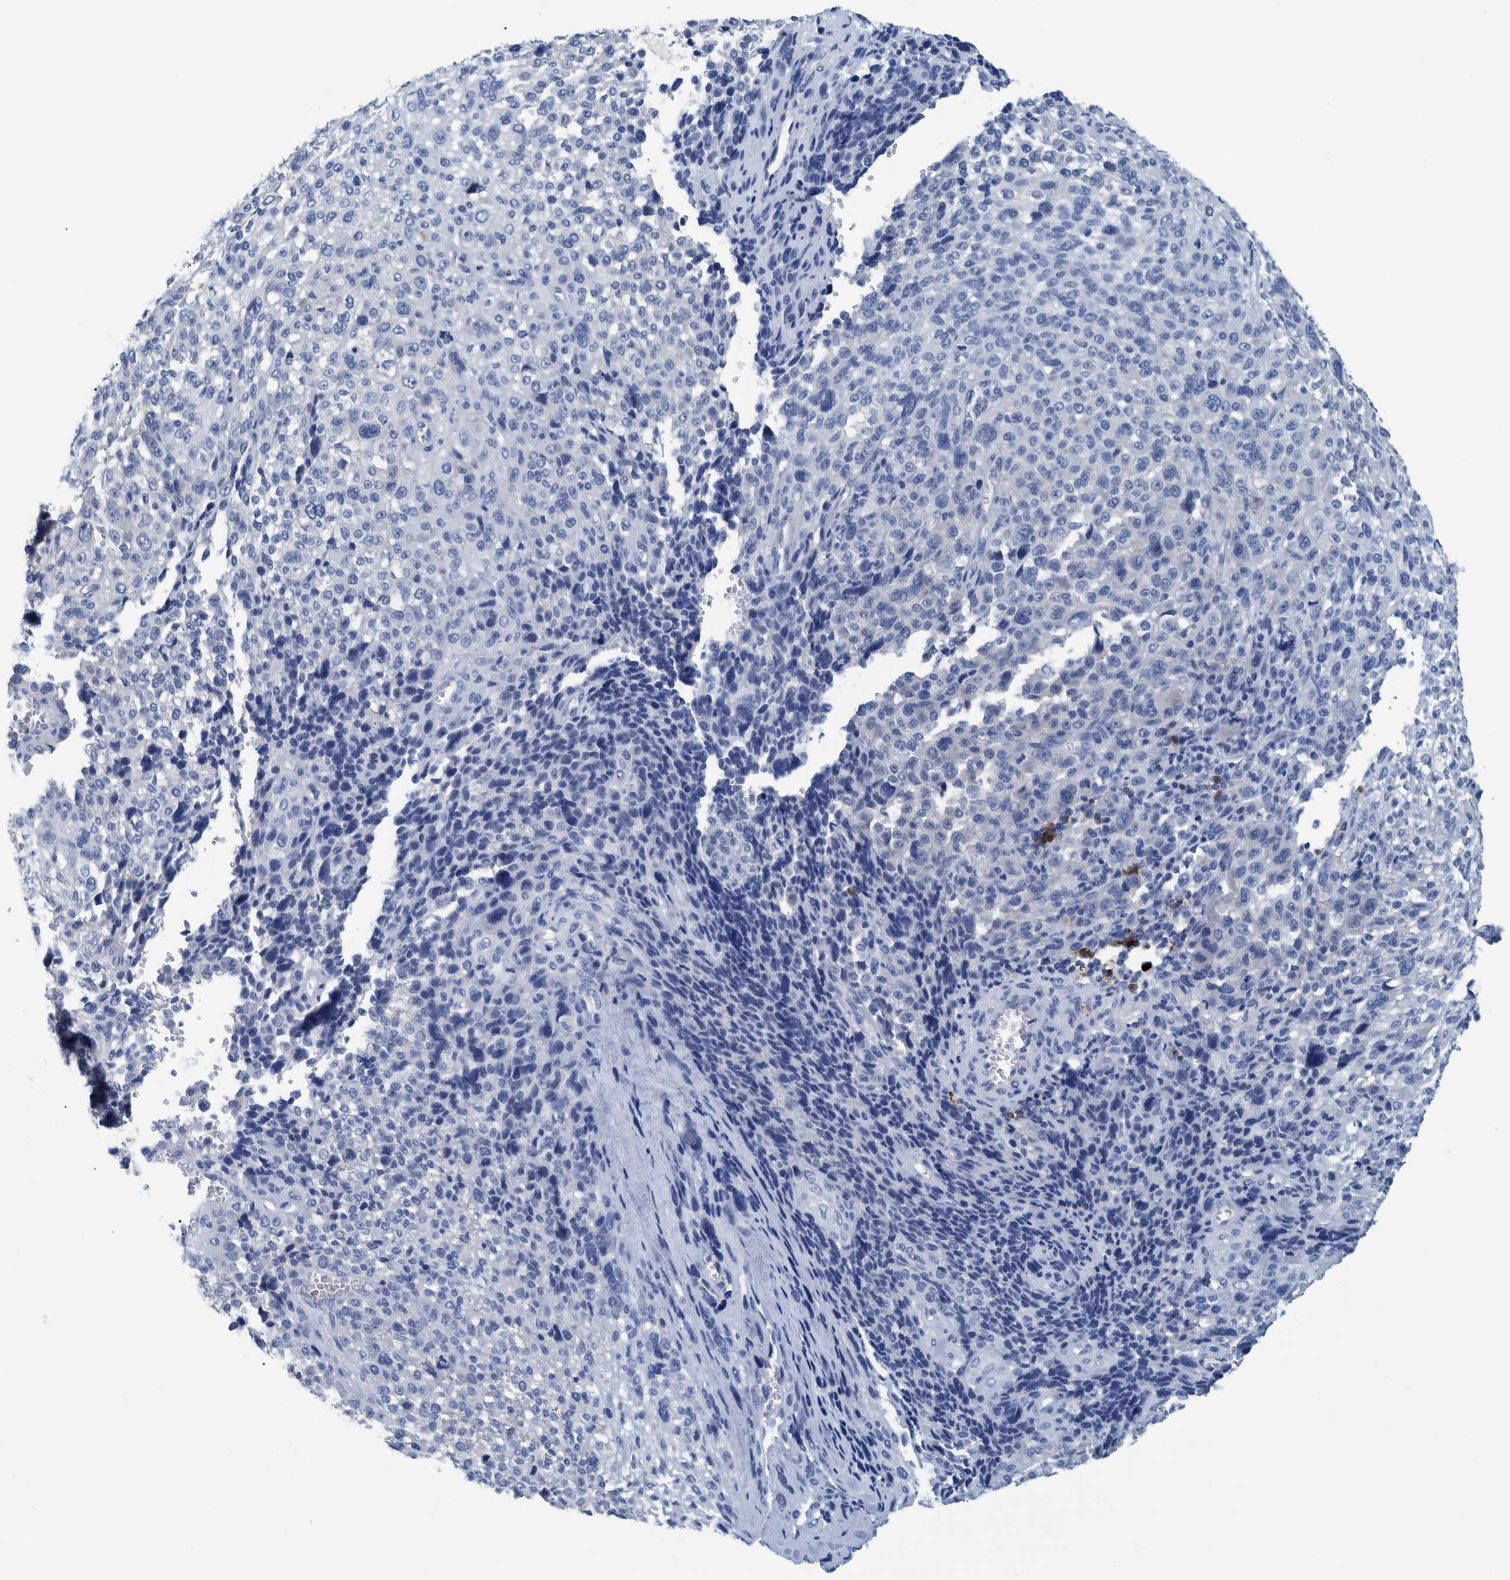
{"staining": {"intensity": "negative", "quantity": "none", "location": "none"}, "tissue": "melanoma", "cell_type": "Tumor cells", "image_type": "cancer", "snomed": [{"axis": "morphology", "description": "Malignant melanoma, NOS"}, {"axis": "topography", "description": "Skin"}], "caption": "This is an immunohistochemistry (IHC) histopathology image of human melanoma. There is no expression in tumor cells.", "gene": "IDO1", "patient": {"sex": "female", "age": 55}}